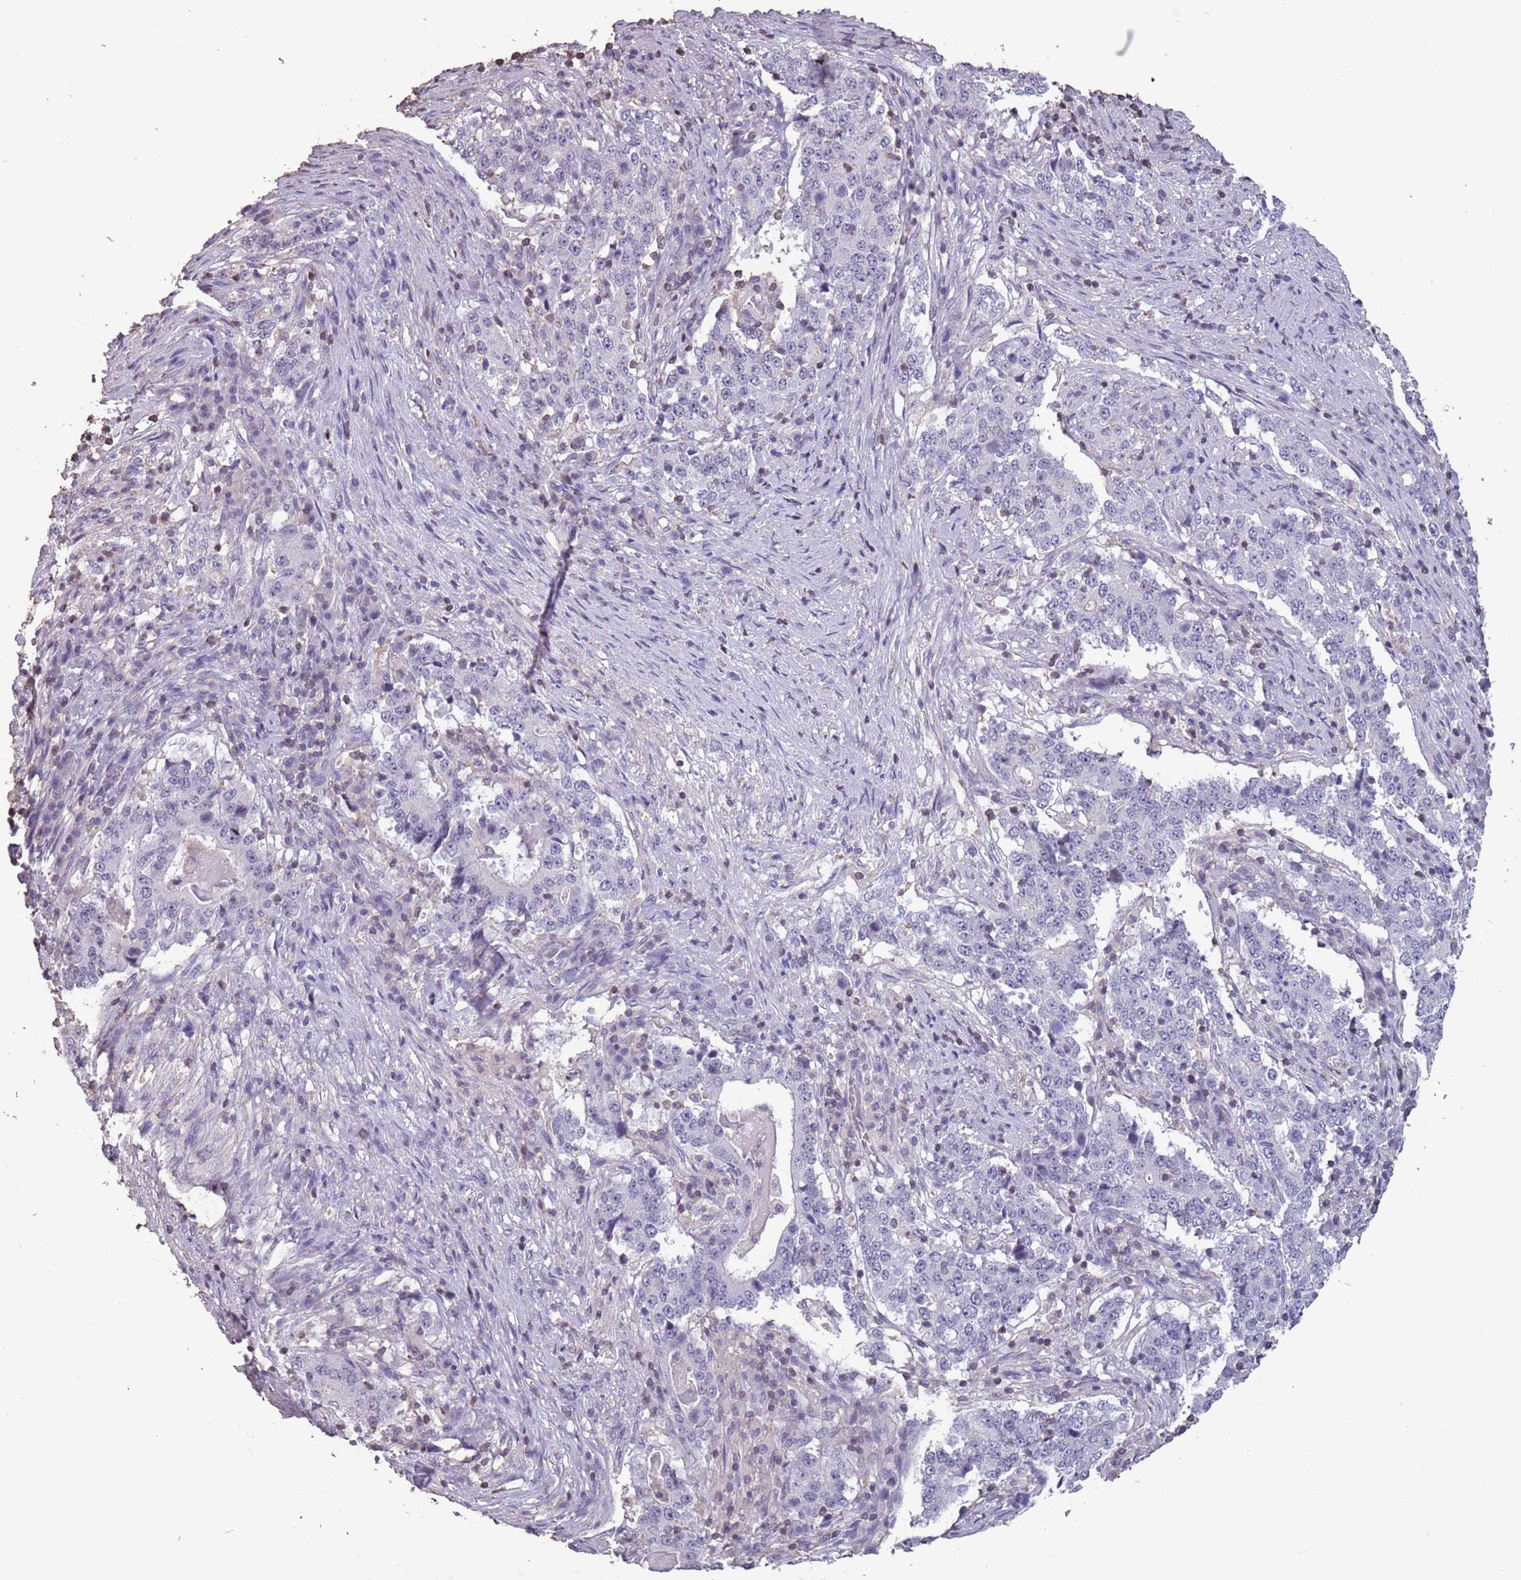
{"staining": {"intensity": "negative", "quantity": "none", "location": "none"}, "tissue": "stomach cancer", "cell_type": "Tumor cells", "image_type": "cancer", "snomed": [{"axis": "morphology", "description": "Adenocarcinoma, NOS"}, {"axis": "topography", "description": "Stomach"}], "caption": "Tumor cells show no significant protein positivity in adenocarcinoma (stomach).", "gene": "SUN5", "patient": {"sex": "male", "age": 59}}